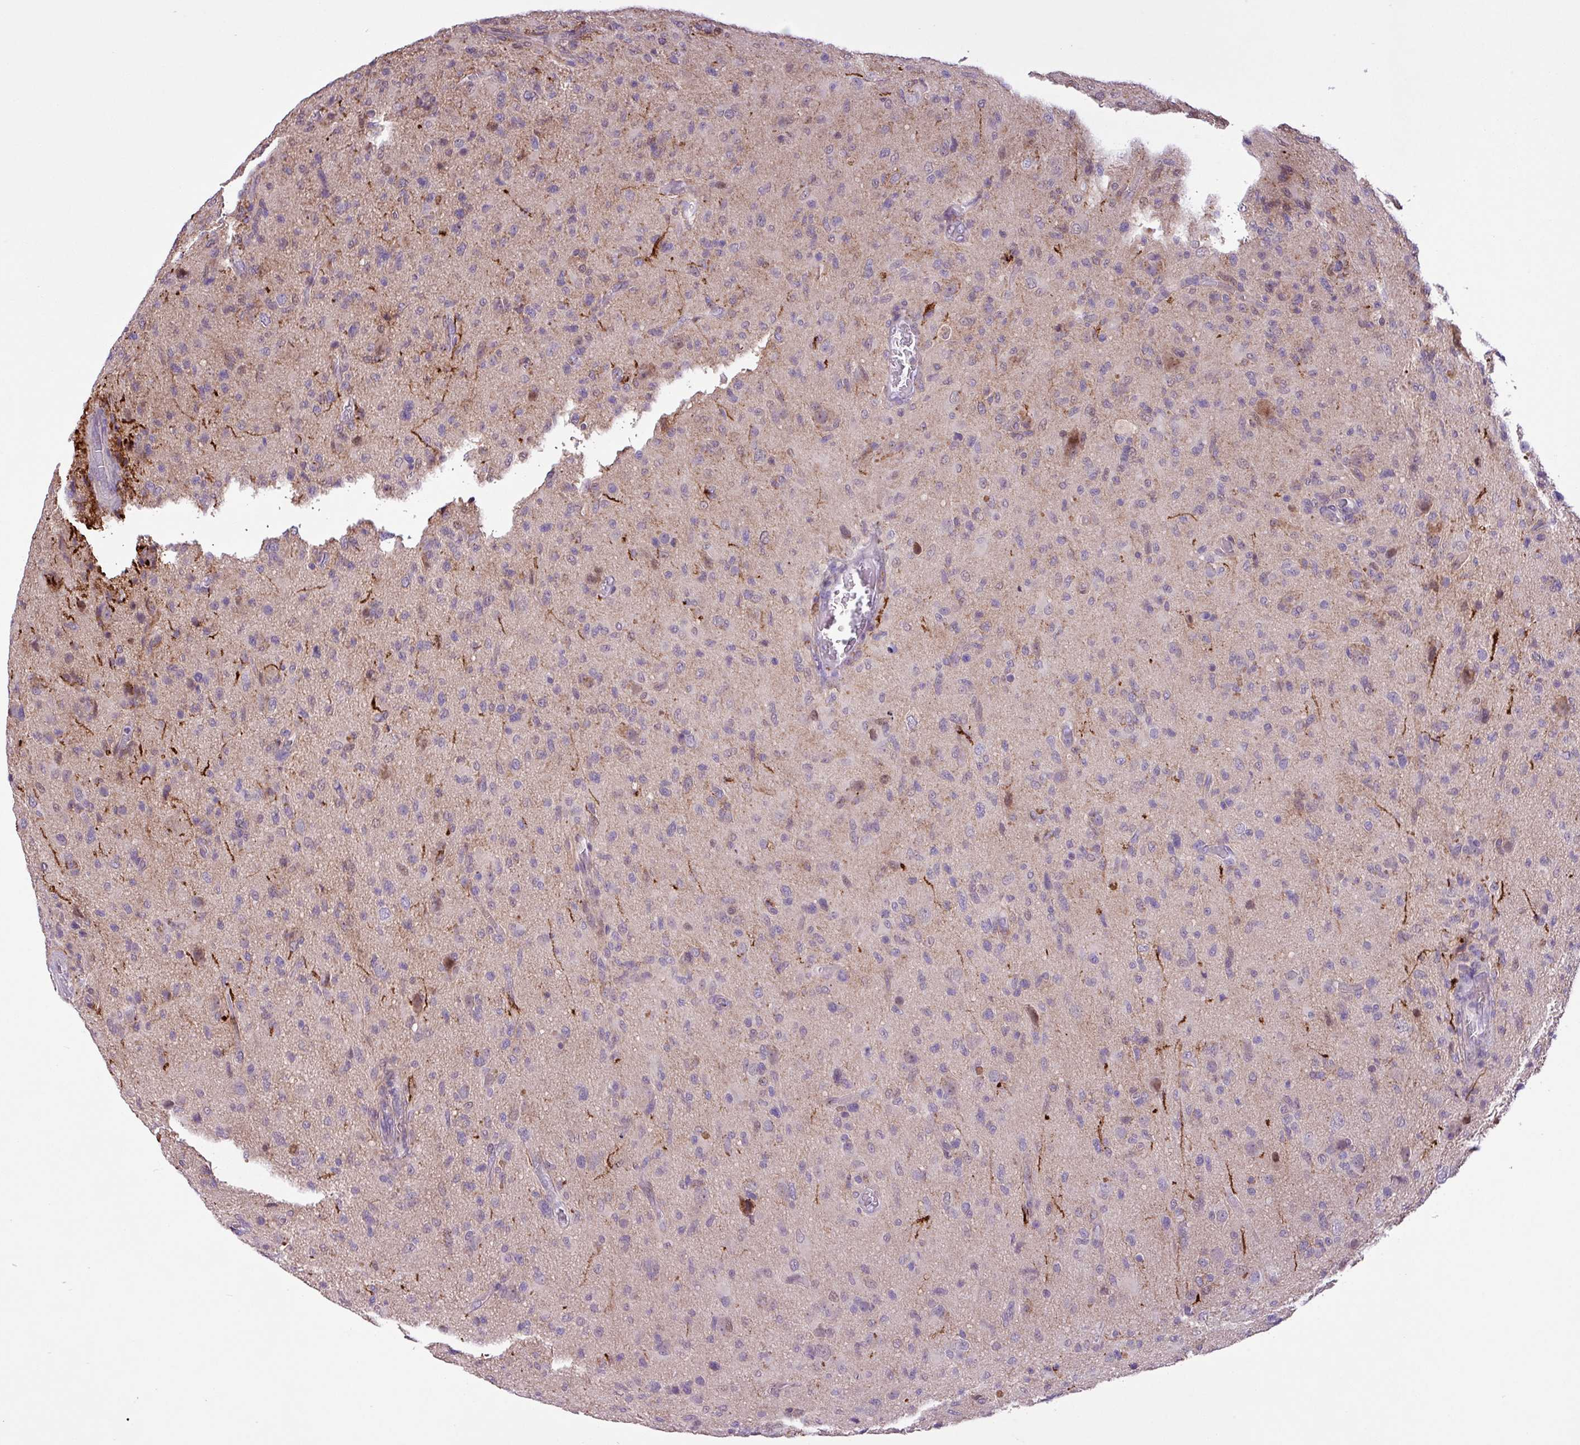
{"staining": {"intensity": "negative", "quantity": "none", "location": "none"}, "tissue": "glioma", "cell_type": "Tumor cells", "image_type": "cancer", "snomed": [{"axis": "morphology", "description": "Glioma, malignant, High grade"}, {"axis": "topography", "description": "Brain"}], "caption": "Human glioma stained for a protein using IHC reveals no staining in tumor cells.", "gene": "RPP25L", "patient": {"sex": "female", "age": 57}}